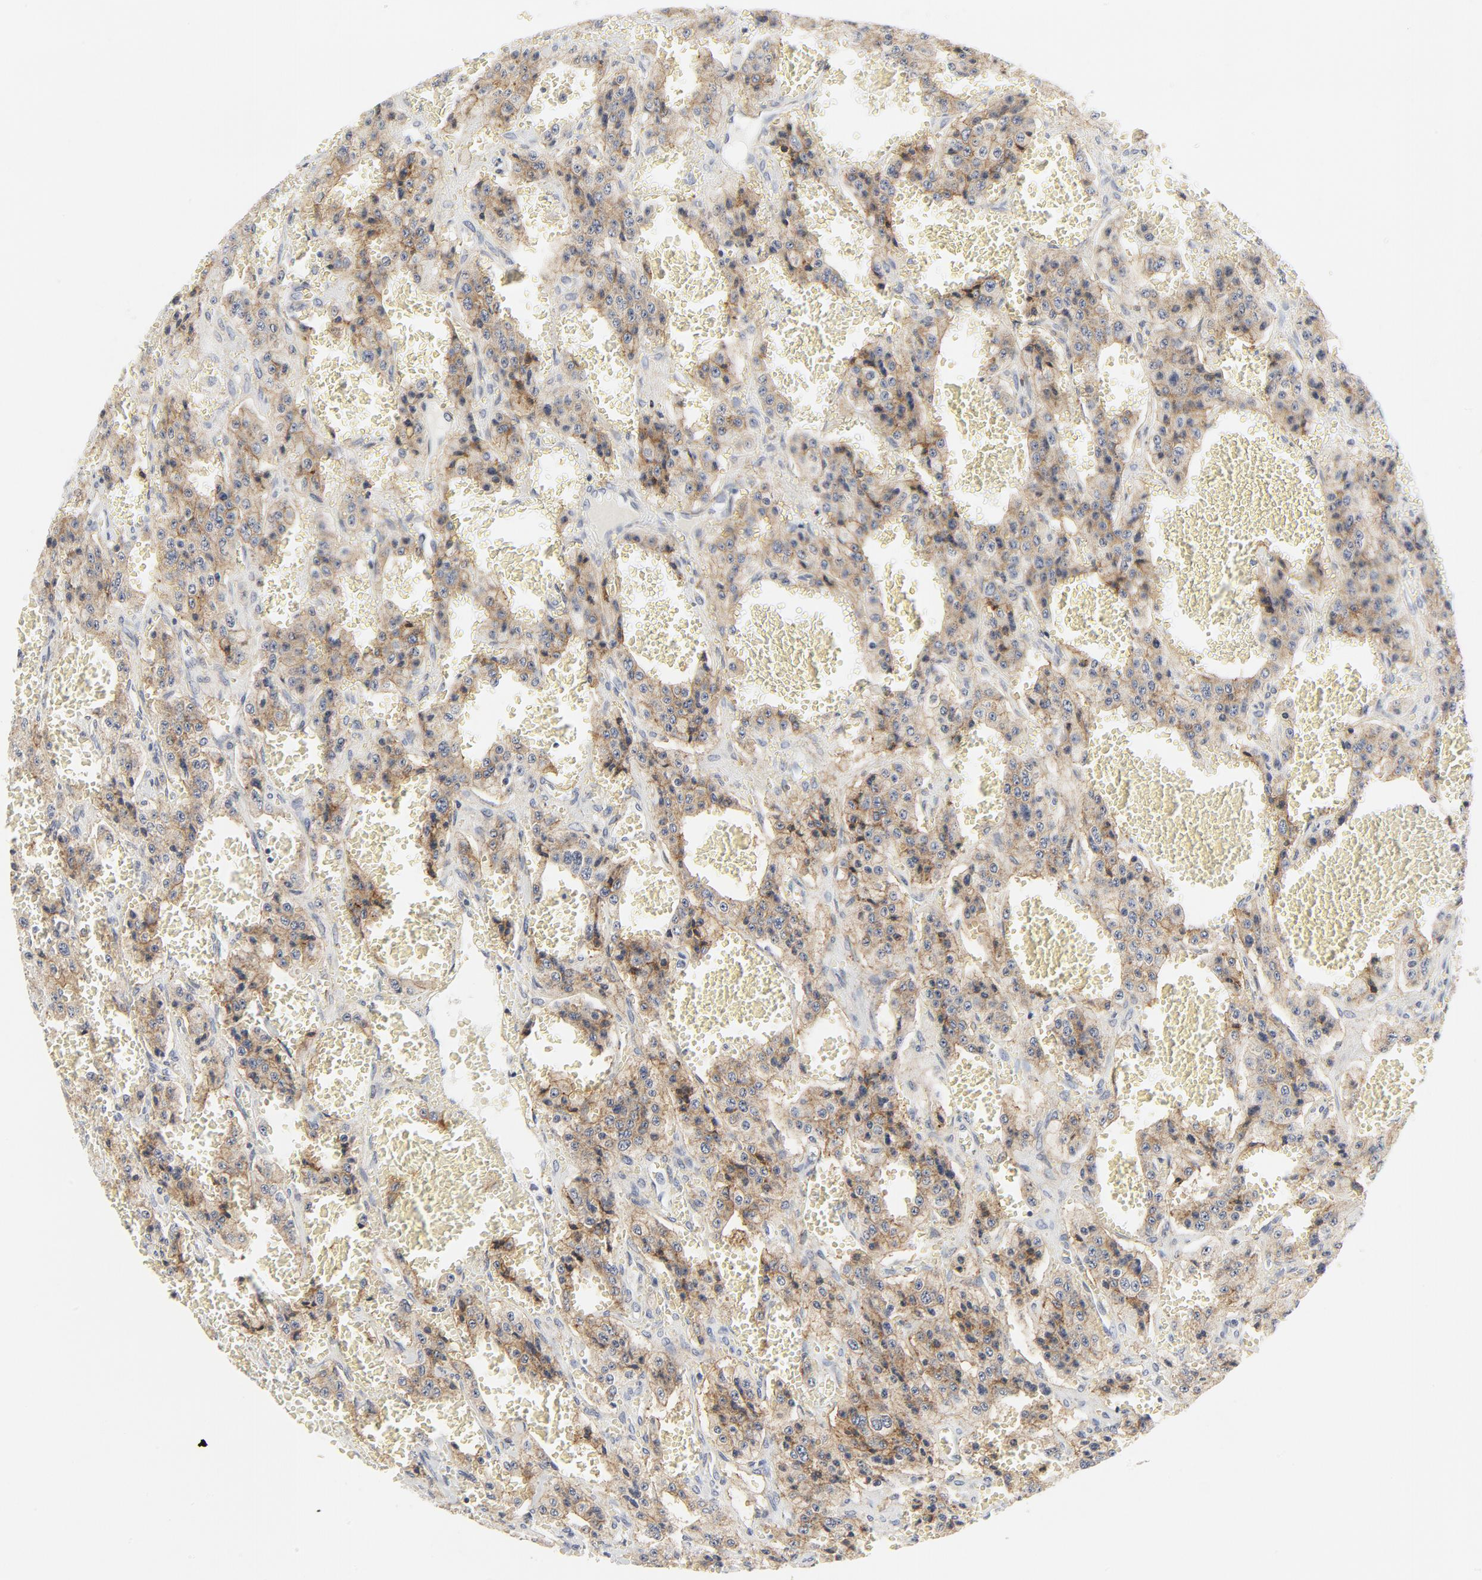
{"staining": {"intensity": "moderate", "quantity": ">75%", "location": "cytoplasmic/membranous"}, "tissue": "carcinoid", "cell_type": "Tumor cells", "image_type": "cancer", "snomed": [{"axis": "morphology", "description": "Carcinoid, malignant, NOS"}, {"axis": "topography", "description": "Small intestine"}], "caption": "IHC photomicrograph of human carcinoid (malignant) stained for a protein (brown), which displays medium levels of moderate cytoplasmic/membranous expression in approximately >75% of tumor cells.", "gene": "LRP6", "patient": {"sex": "male", "age": 52}}